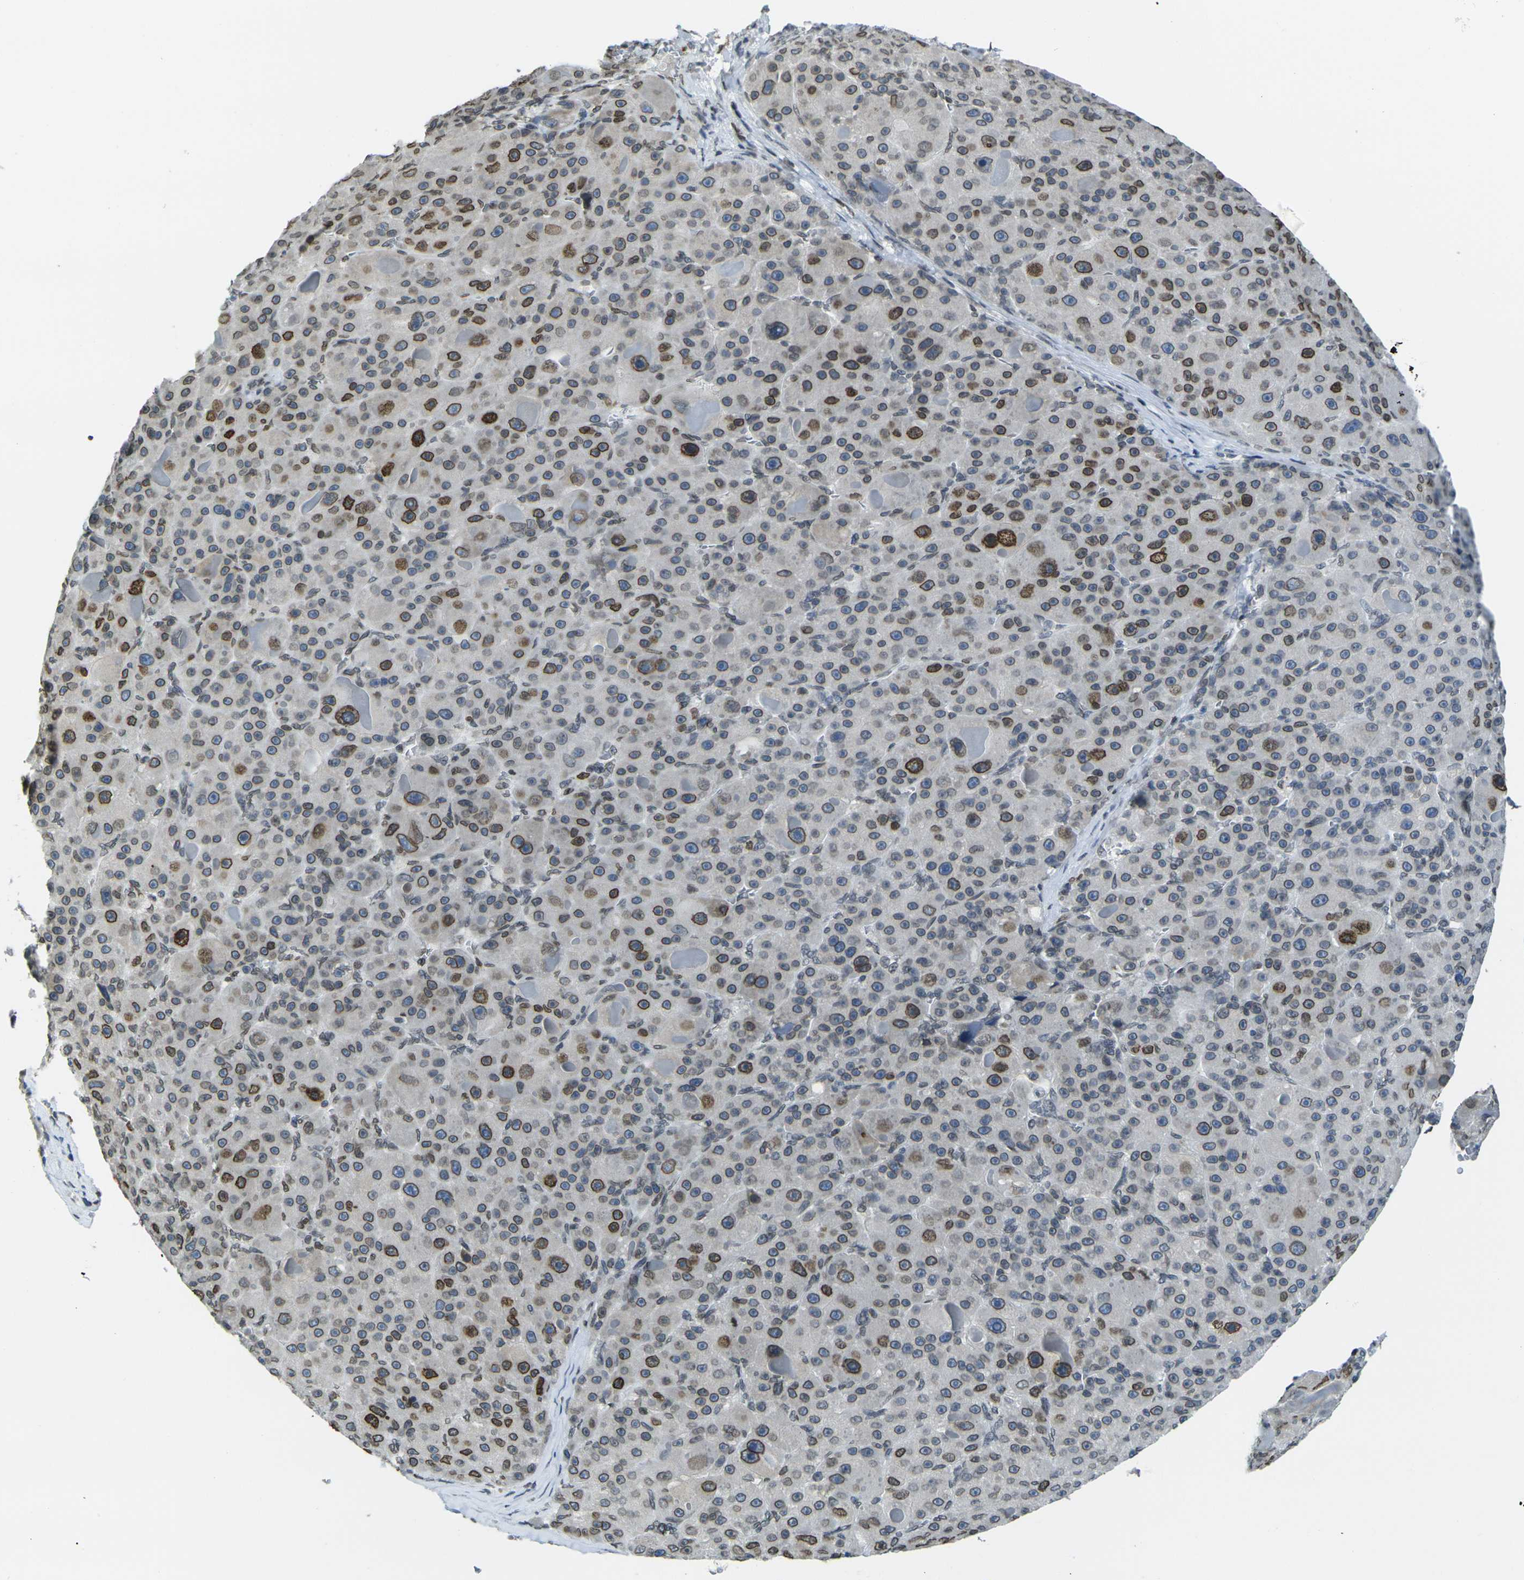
{"staining": {"intensity": "strong", "quantity": "25%-75%", "location": "cytoplasmic/membranous,nuclear"}, "tissue": "liver cancer", "cell_type": "Tumor cells", "image_type": "cancer", "snomed": [{"axis": "morphology", "description": "Carcinoma, Hepatocellular, NOS"}, {"axis": "topography", "description": "Liver"}], "caption": "Immunohistochemical staining of human hepatocellular carcinoma (liver) demonstrates high levels of strong cytoplasmic/membranous and nuclear protein staining in approximately 25%-75% of tumor cells.", "gene": "BRDT", "patient": {"sex": "male", "age": 76}}